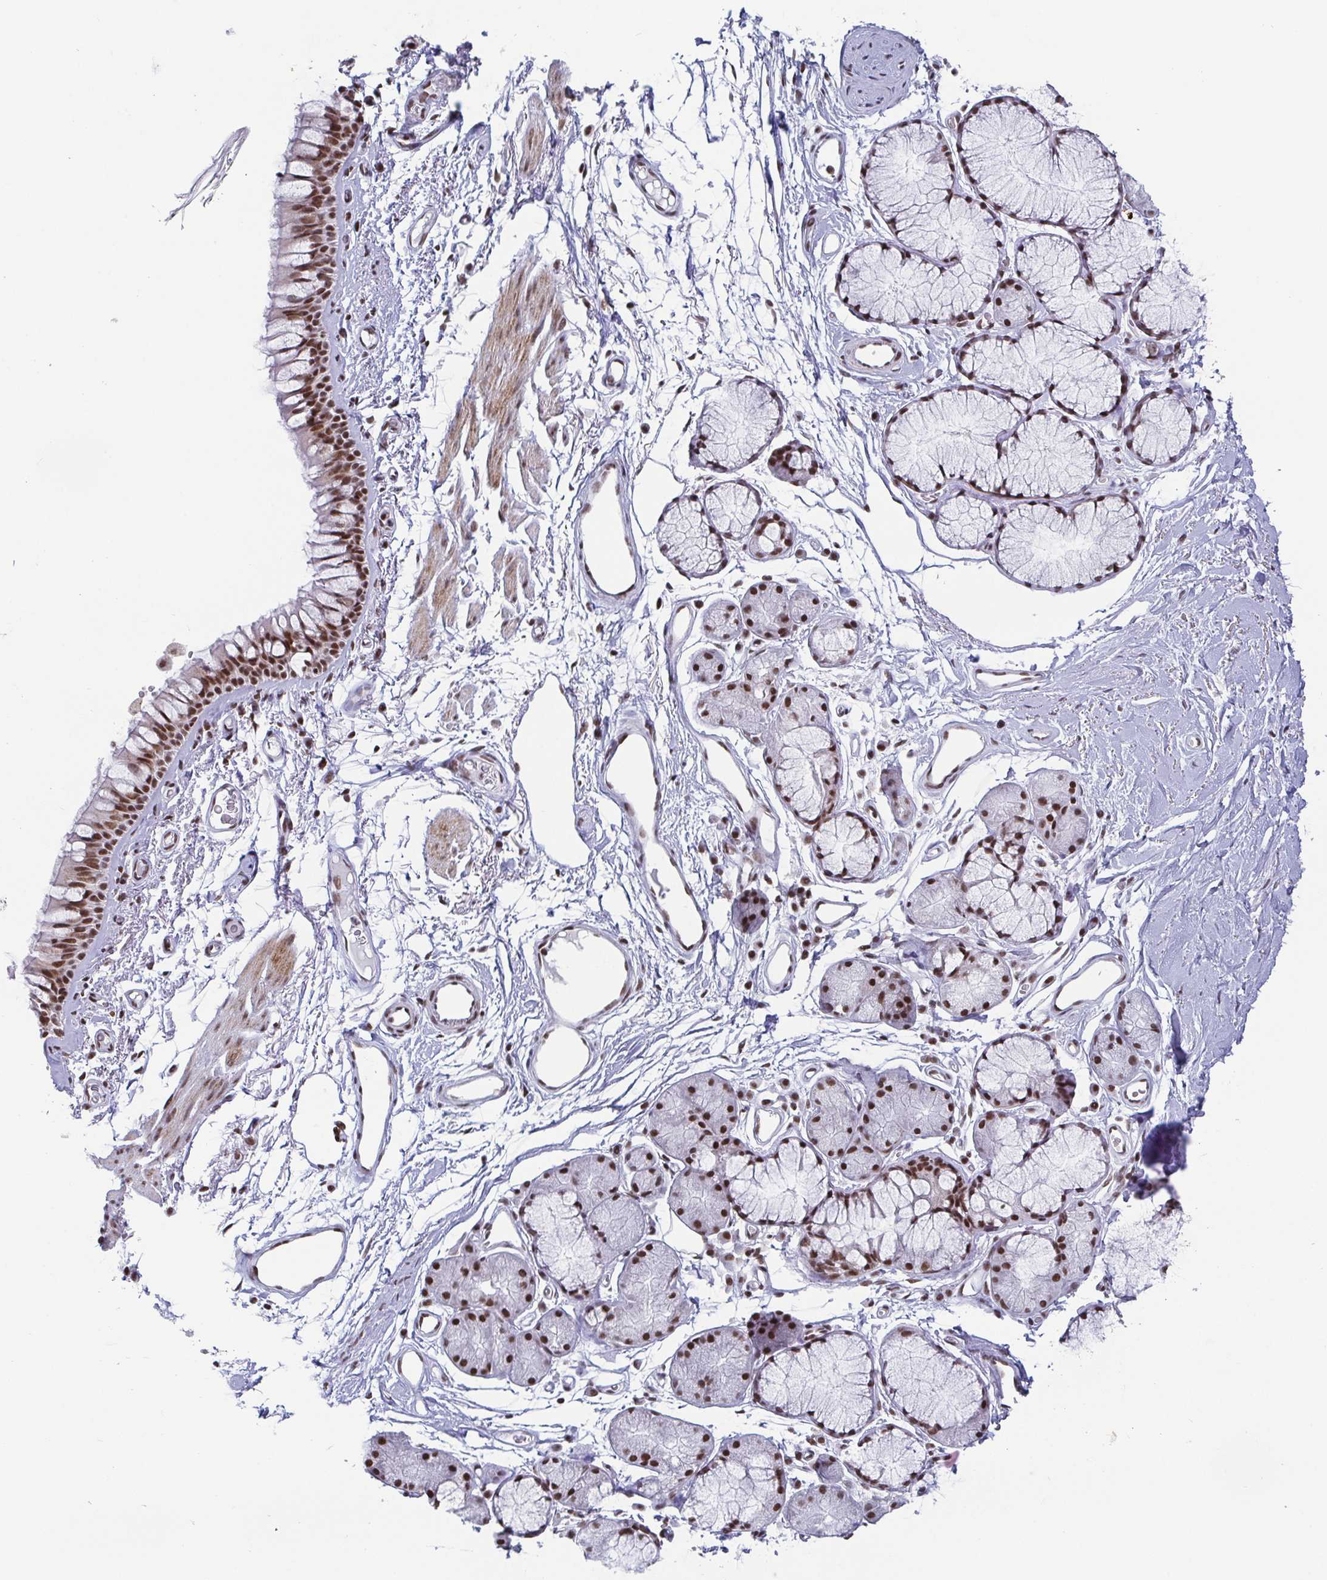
{"staining": {"intensity": "moderate", "quantity": ">75%", "location": "nuclear"}, "tissue": "bronchus", "cell_type": "Respiratory epithelial cells", "image_type": "normal", "snomed": [{"axis": "morphology", "description": "Normal tissue, NOS"}, {"axis": "topography", "description": "Cartilage tissue"}, {"axis": "topography", "description": "Bronchus"}], "caption": "High-power microscopy captured an IHC micrograph of benign bronchus, revealing moderate nuclear expression in approximately >75% of respiratory epithelial cells. (DAB IHC with brightfield microscopy, high magnification).", "gene": "CTCF", "patient": {"sex": "female", "age": 79}}